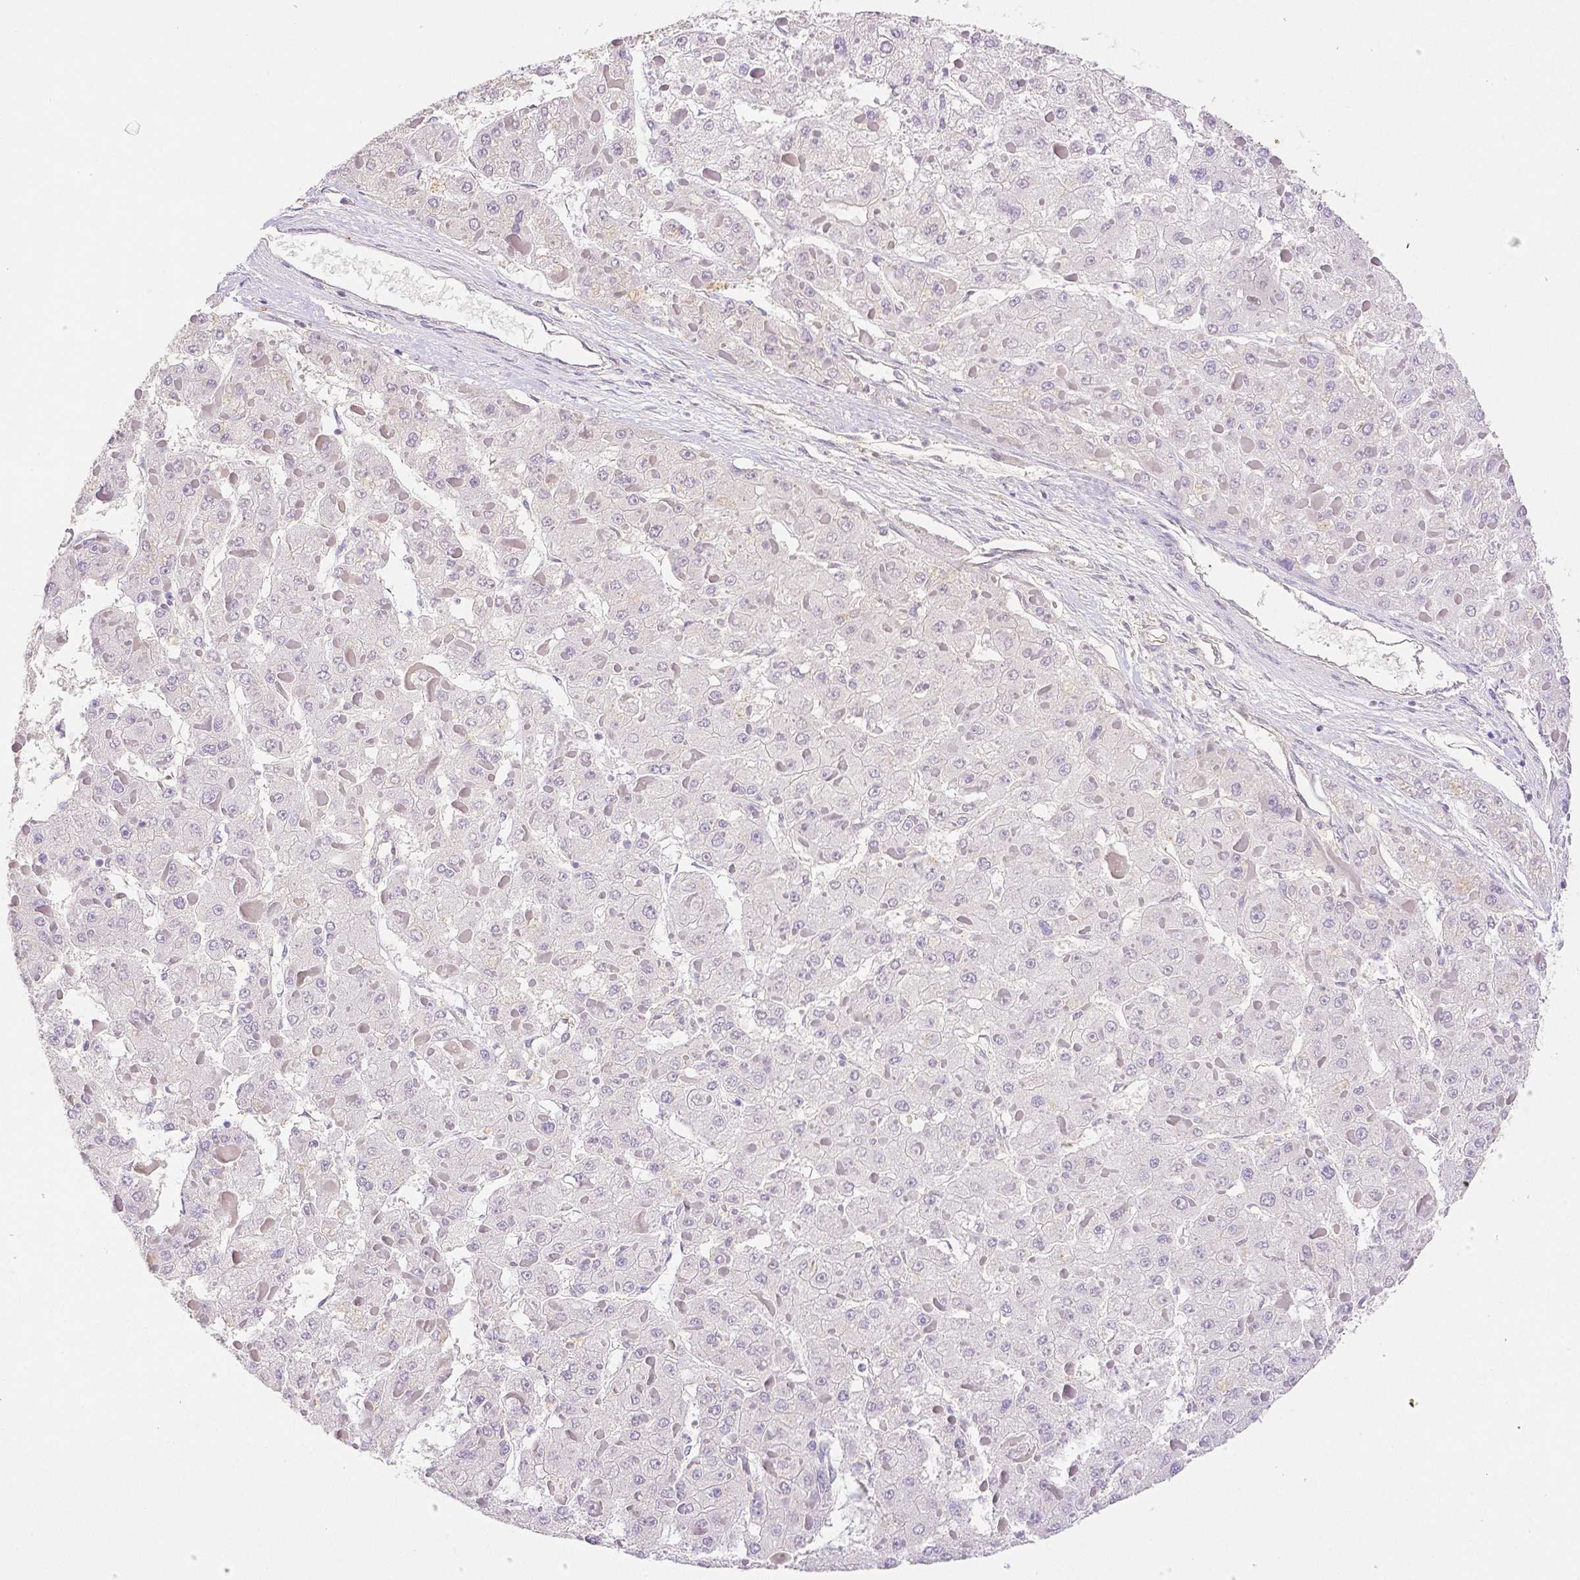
{"staining": {"intensity": "negative", "quantity": "none", "location": "none"}, "tissue": "liver cancer", "cell_type": "Tumor cells", "image_type": "cancer", "snomed": [{"axis": "morphology", "description": "Carcinoma, Hepatocellular, NOS"}, {"axis": "topography", "description": "Liver"}], "caption": "DAB immunohistochemical staining of liver hepatocellular carcinoma demonstrates no significant staining in tumor cells.", "gene": "THY1", "patient": {"sex": "female", "age": 73}}